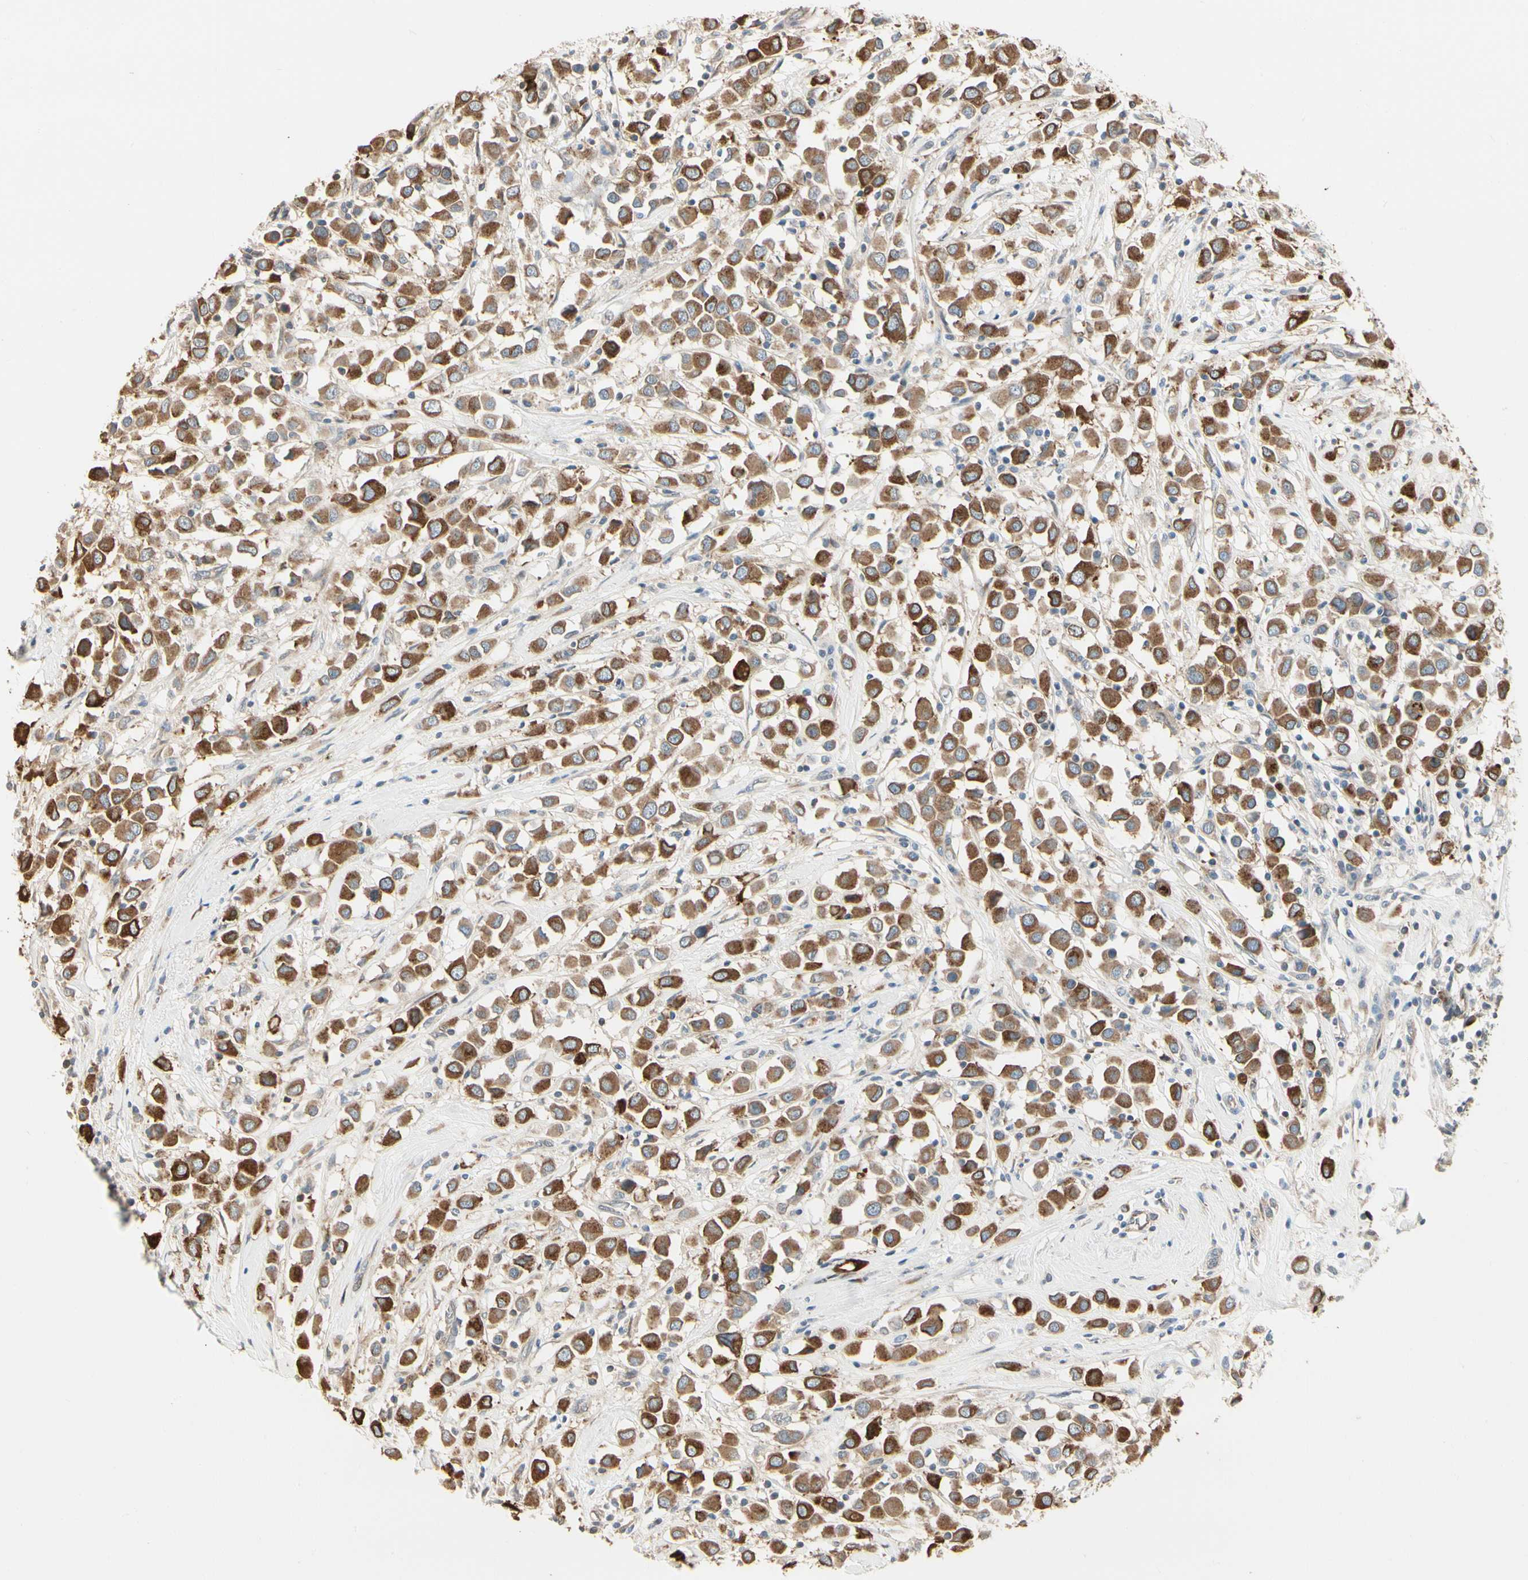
{"staining": {"intensity": "strong", "quantity": ">75%", "location": "cytoplasmic/membranous"}, "tissue": "breast cancer", "cell_type": "Tumor cells", "image_type": "cancer", "snomed": [{"axis": "morphology", "description": "Duct carcinoma"}, {"axis": "topography", "description": "Breast"}], "caption": "IHC staining of breast cancer (intraductal carcinoma), which reveals high levels of strong cytoplasmic/membranous staining in approximately >75% of tumor cells indicating strong cytoplasmic/membranous protein expression. The staining was performed using DAB (3,3'-diaminobenzidine) (brown) for protein detection and nuclei were counterstained in hematoxylin (blue).", "gene": "NUCB2", "patient": {"sex": "female", "age": 61}}